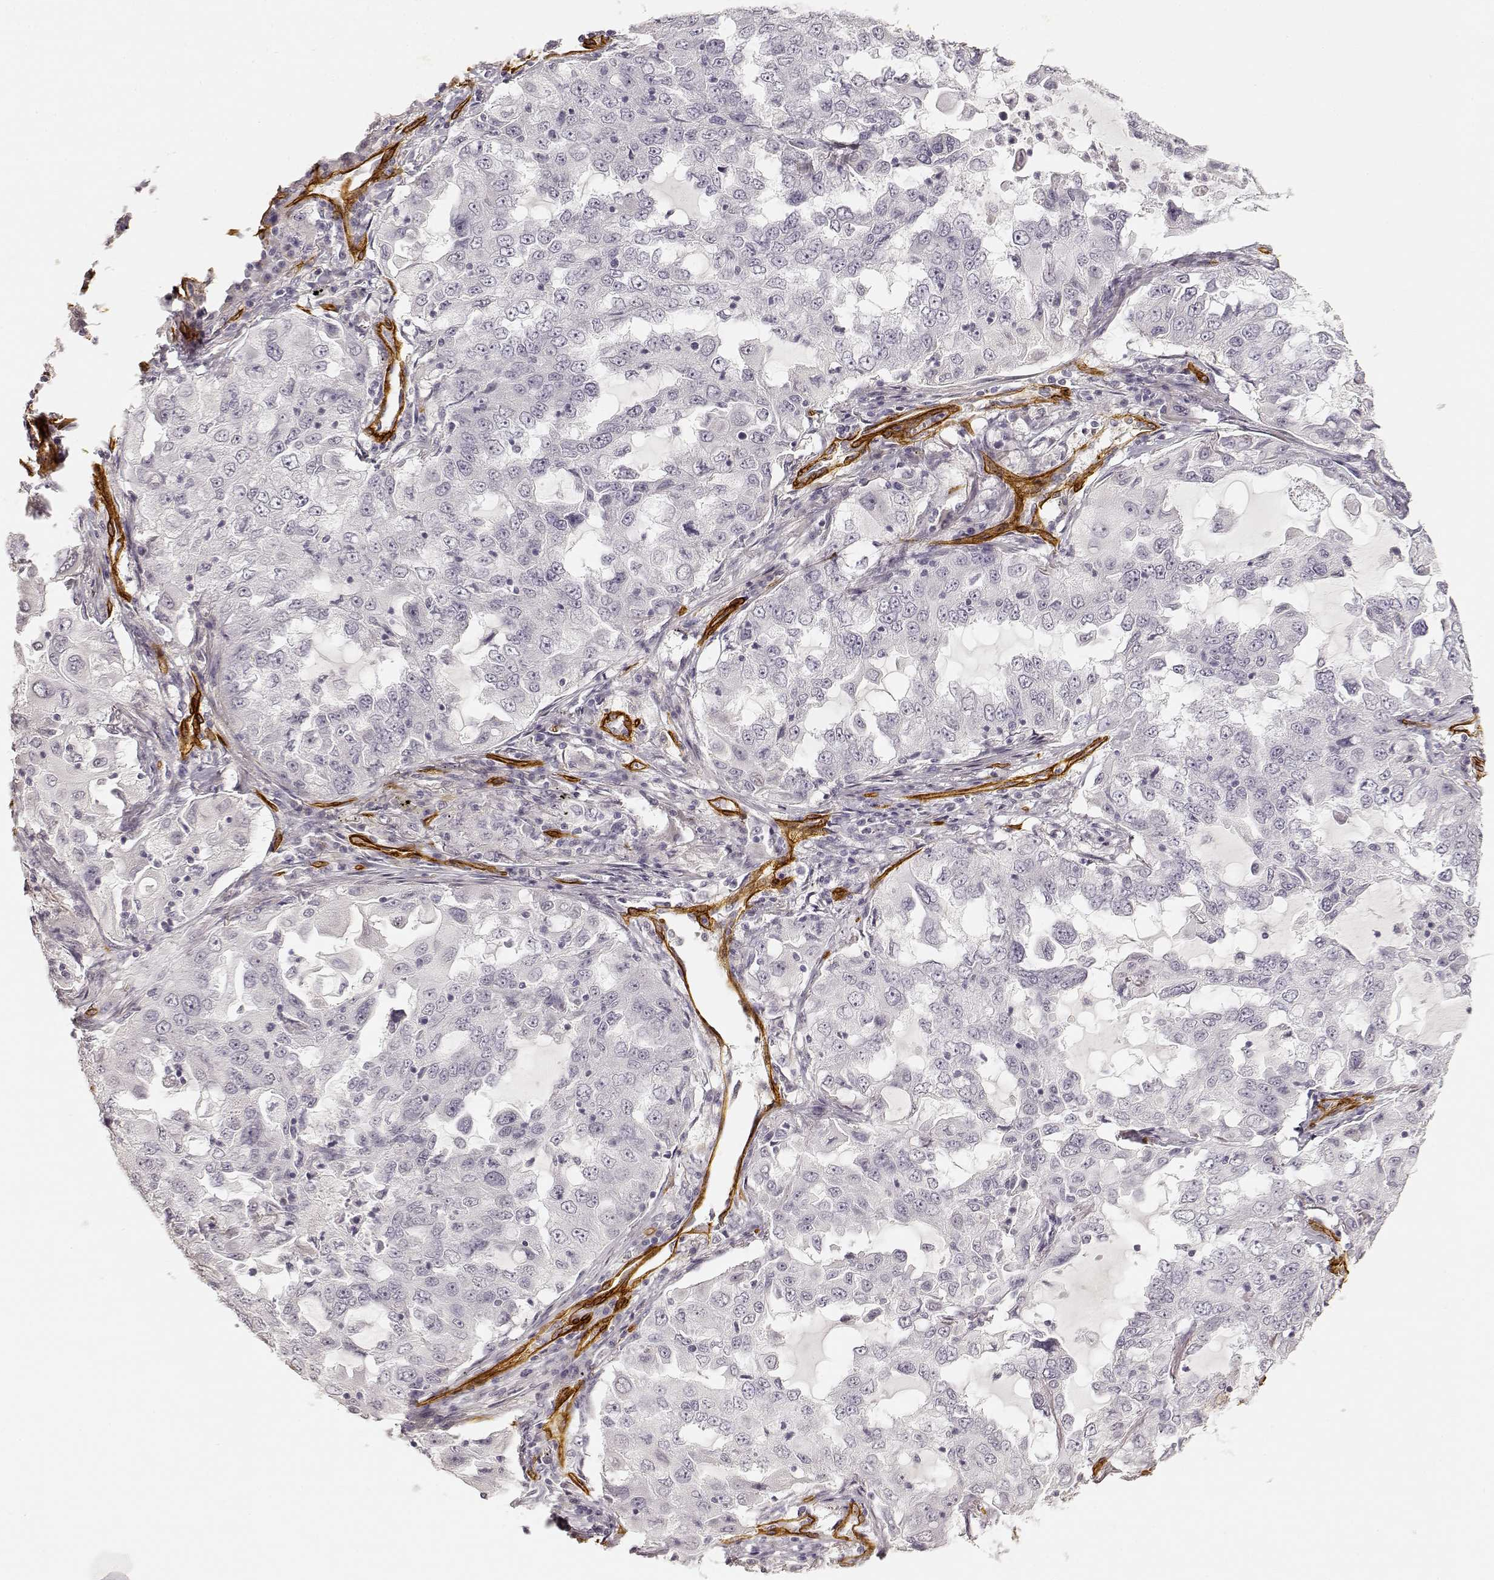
{"staining": {"intensity": "negative", "quantity": "none", "location": "none"}, "tissue": "lung cancer", "cell_type": "Tumor cells", "image_type": "cancer", "snomed": [{"axis": "morphology", "description": "Adenocarcinoma, NOS"}, {"axis": "topography", "description": "Lung"}], "caption": "The histopathology image reveals no staining of tumor cells in lung cancer (adenocarcinoma). The staining was performed using DAB (3,3'-diaminobenzidine) to visualize the protein expression in brown, while the nuclei were stained in blue with hematoxylin (Magnification: 20x).", "gene": "LAMA4", "patient": {"sex": "female", "age": 61}}